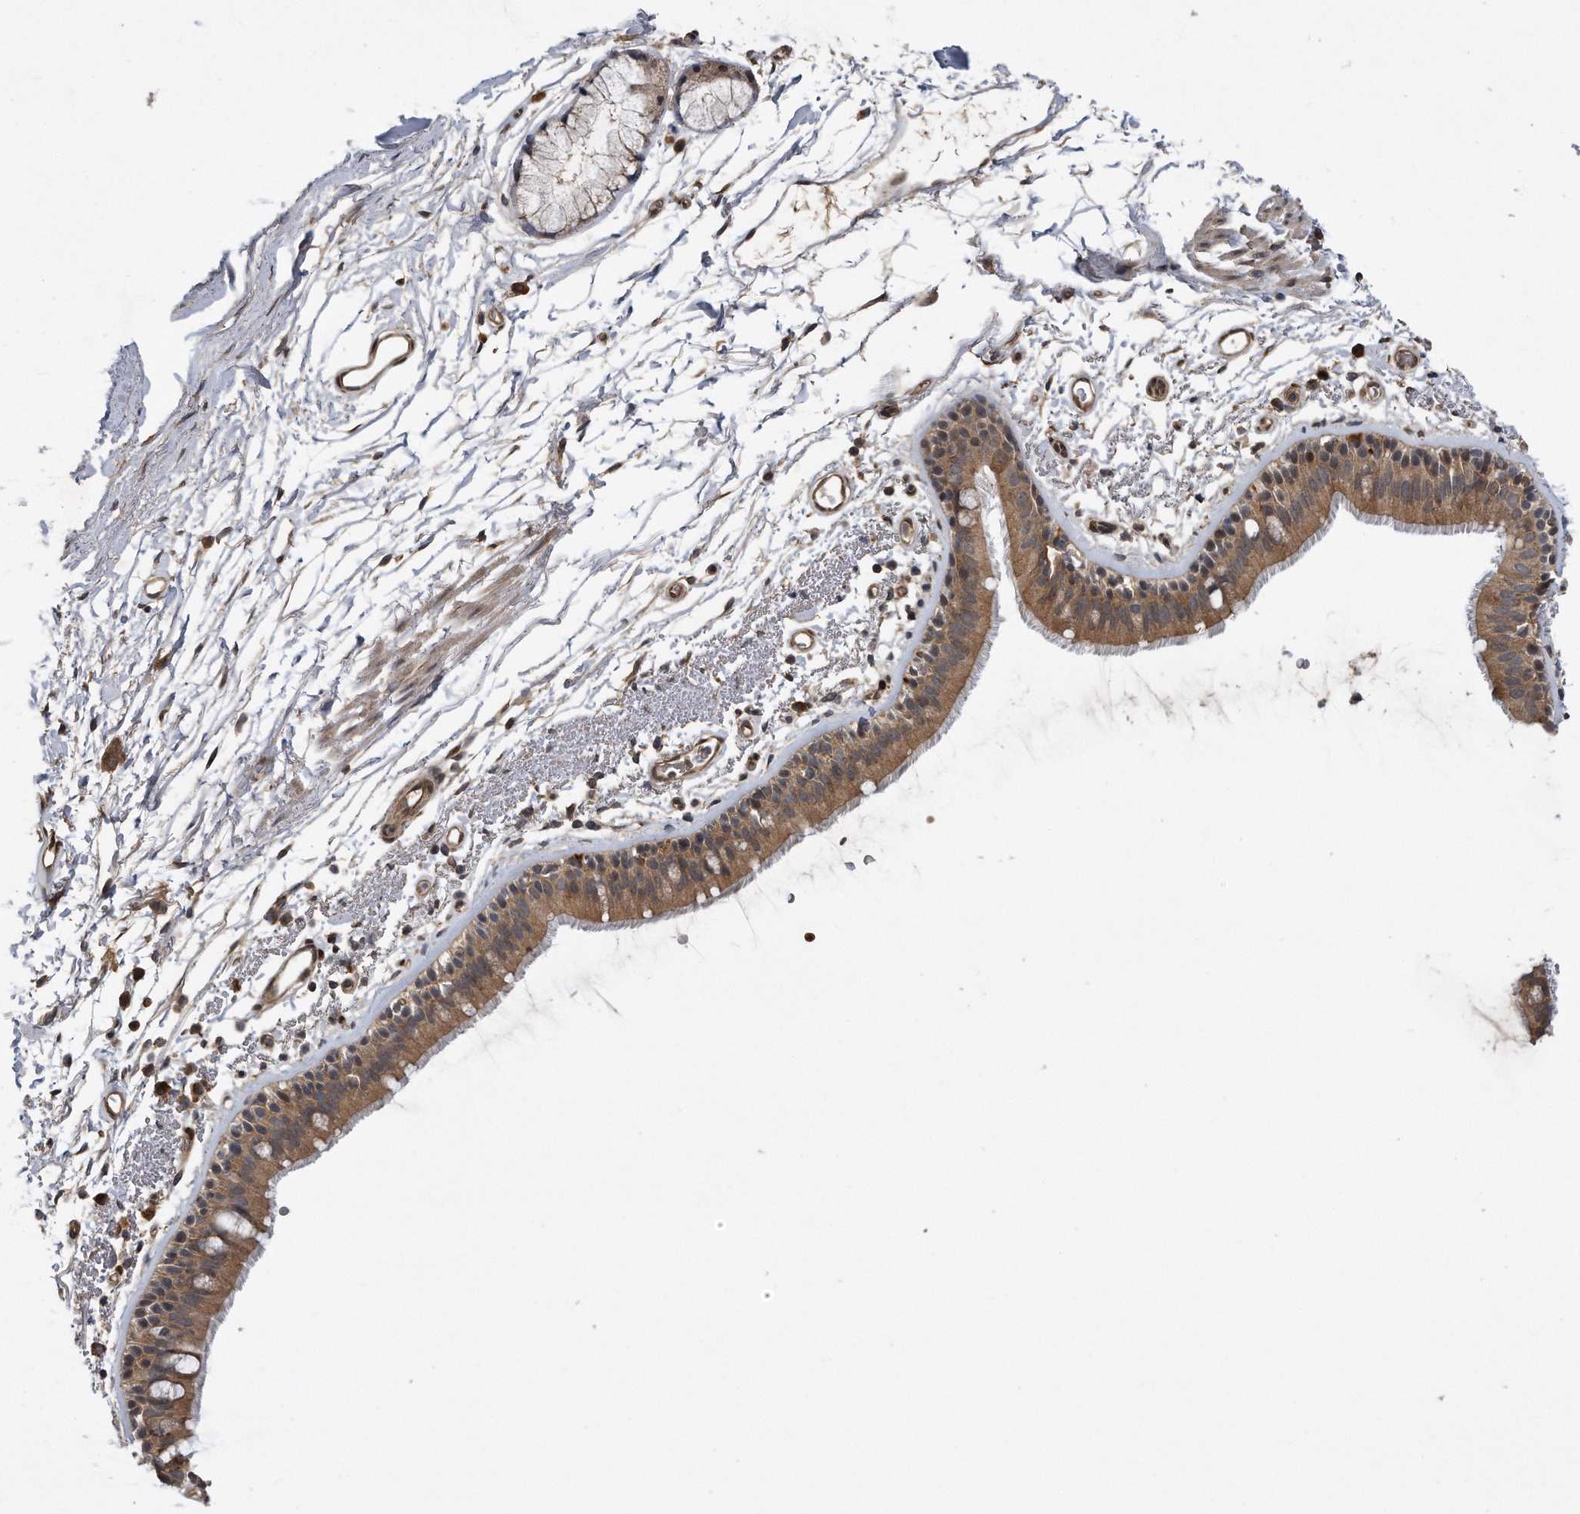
{"staining": {"intensity": "moderate", "quantity": ">75%", "location": "cytoplasmic/membranous"}, "tissue": "bronchus", "cell_type": "Respiratory epithelial cells", "image_type": "normal", "snomed": [{"axis": "morphology", "description": "Normal tissue, NOS"}, {"axis": "topography", "description": "Lymph node"}, {"axis": "topography", "description": "Bronchus"}], "caption": "IHC image of normal bronchus stained for a protein (brown), which reveals medium levels of moderate cytoplasmic/membranous positivity in approximately >75% of respiratory epithelial cells.", "gene": "ZNF79", "patient": {"sex": "female", "age": 70}}